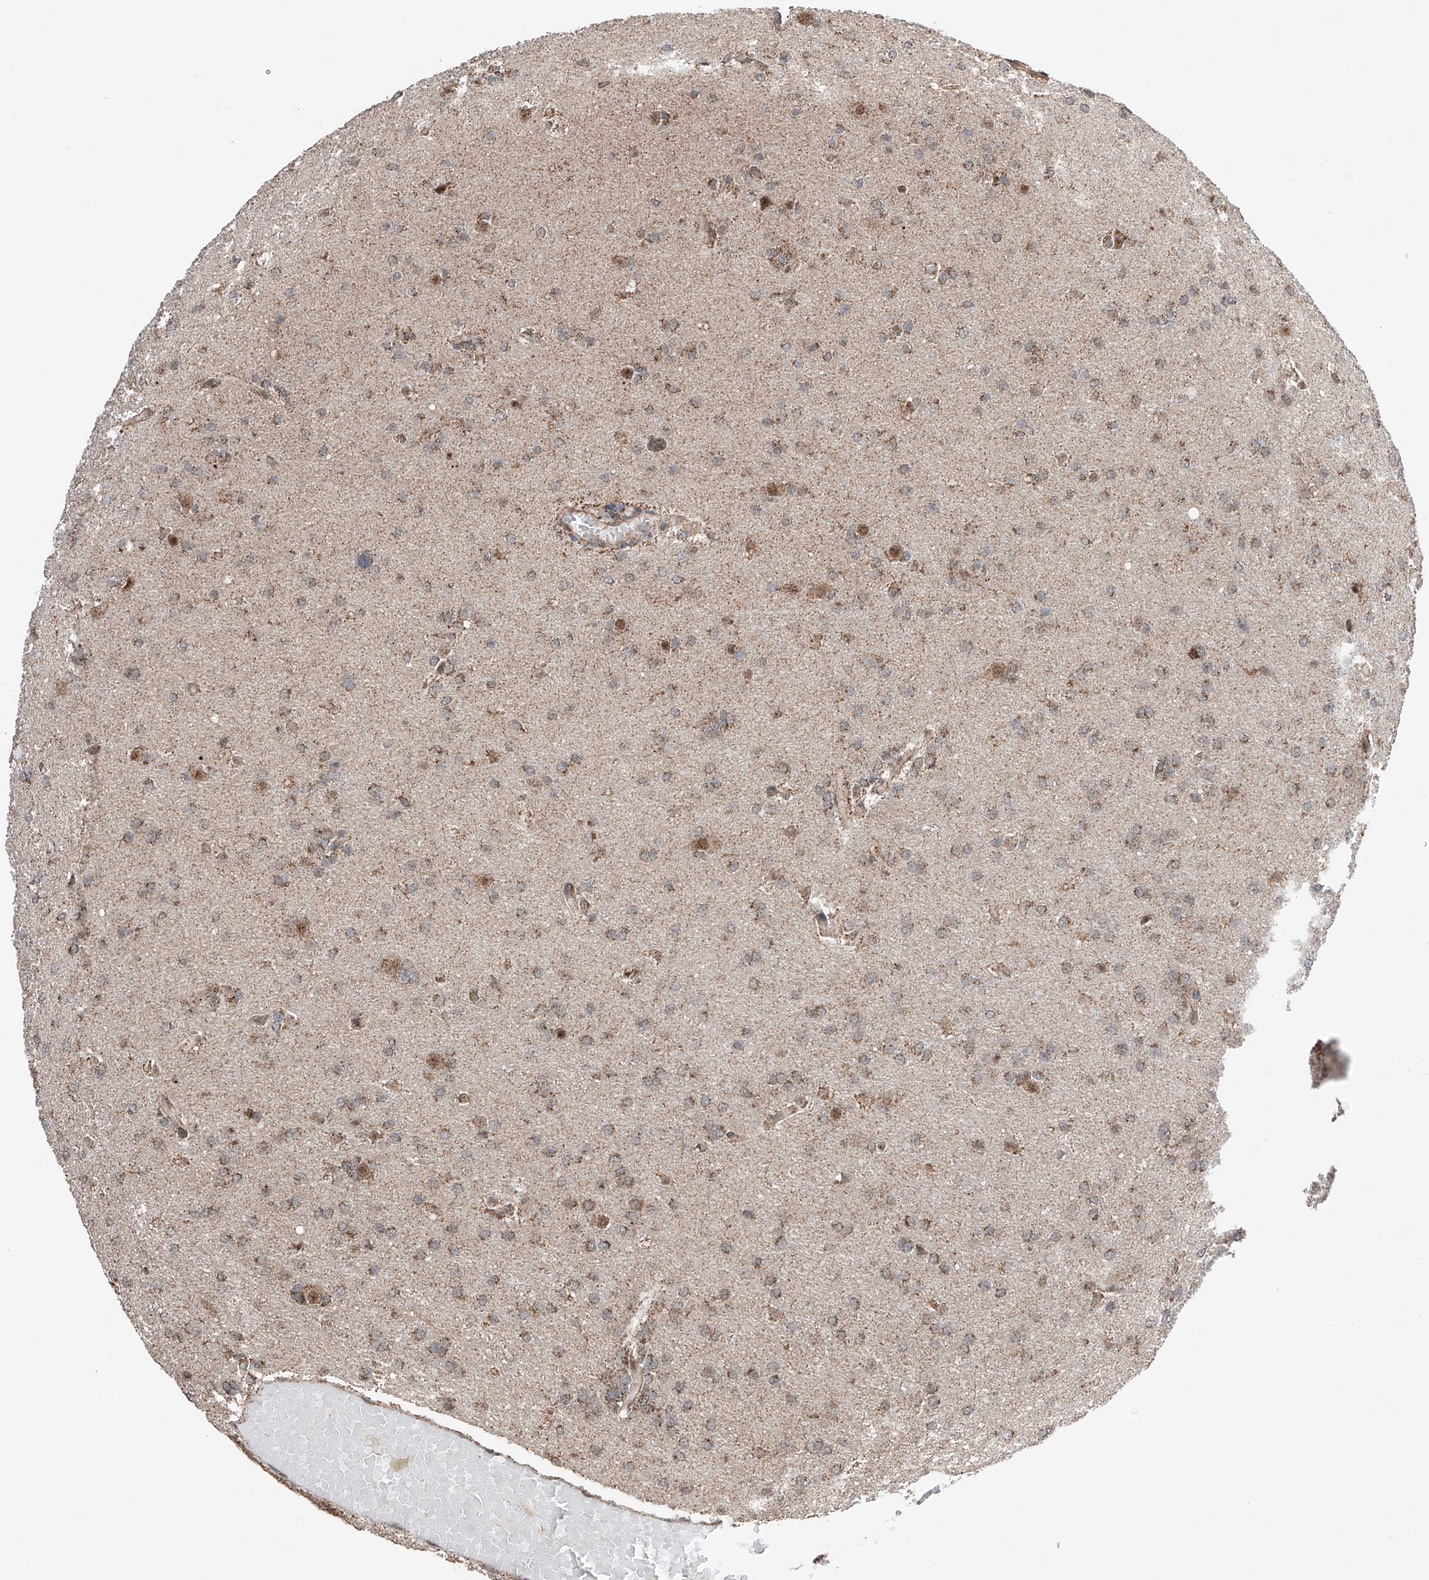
{"staining": {"intensity": "moderate", "quantity": "25%-75%", "location": "cytoplasmic/membranous"}, "tissue": "glioma", "cell_type": "Tumor cells", "image_type": "cancer", "snomed": [{"axis": "morphology", "description": "Glioma, malignant, High grade"}, {"axis": "topography", "description": "Cerebral cortex"}], "caption": "There is medium levels of moderate cytoplasmic/membranous staining in tumor cells of malignant glioma (high-grade), as demonstrated by immunohistochemical staining (brown color).", "gene": "ZNF445", "patient": {"sex": "female", "age": 36}}